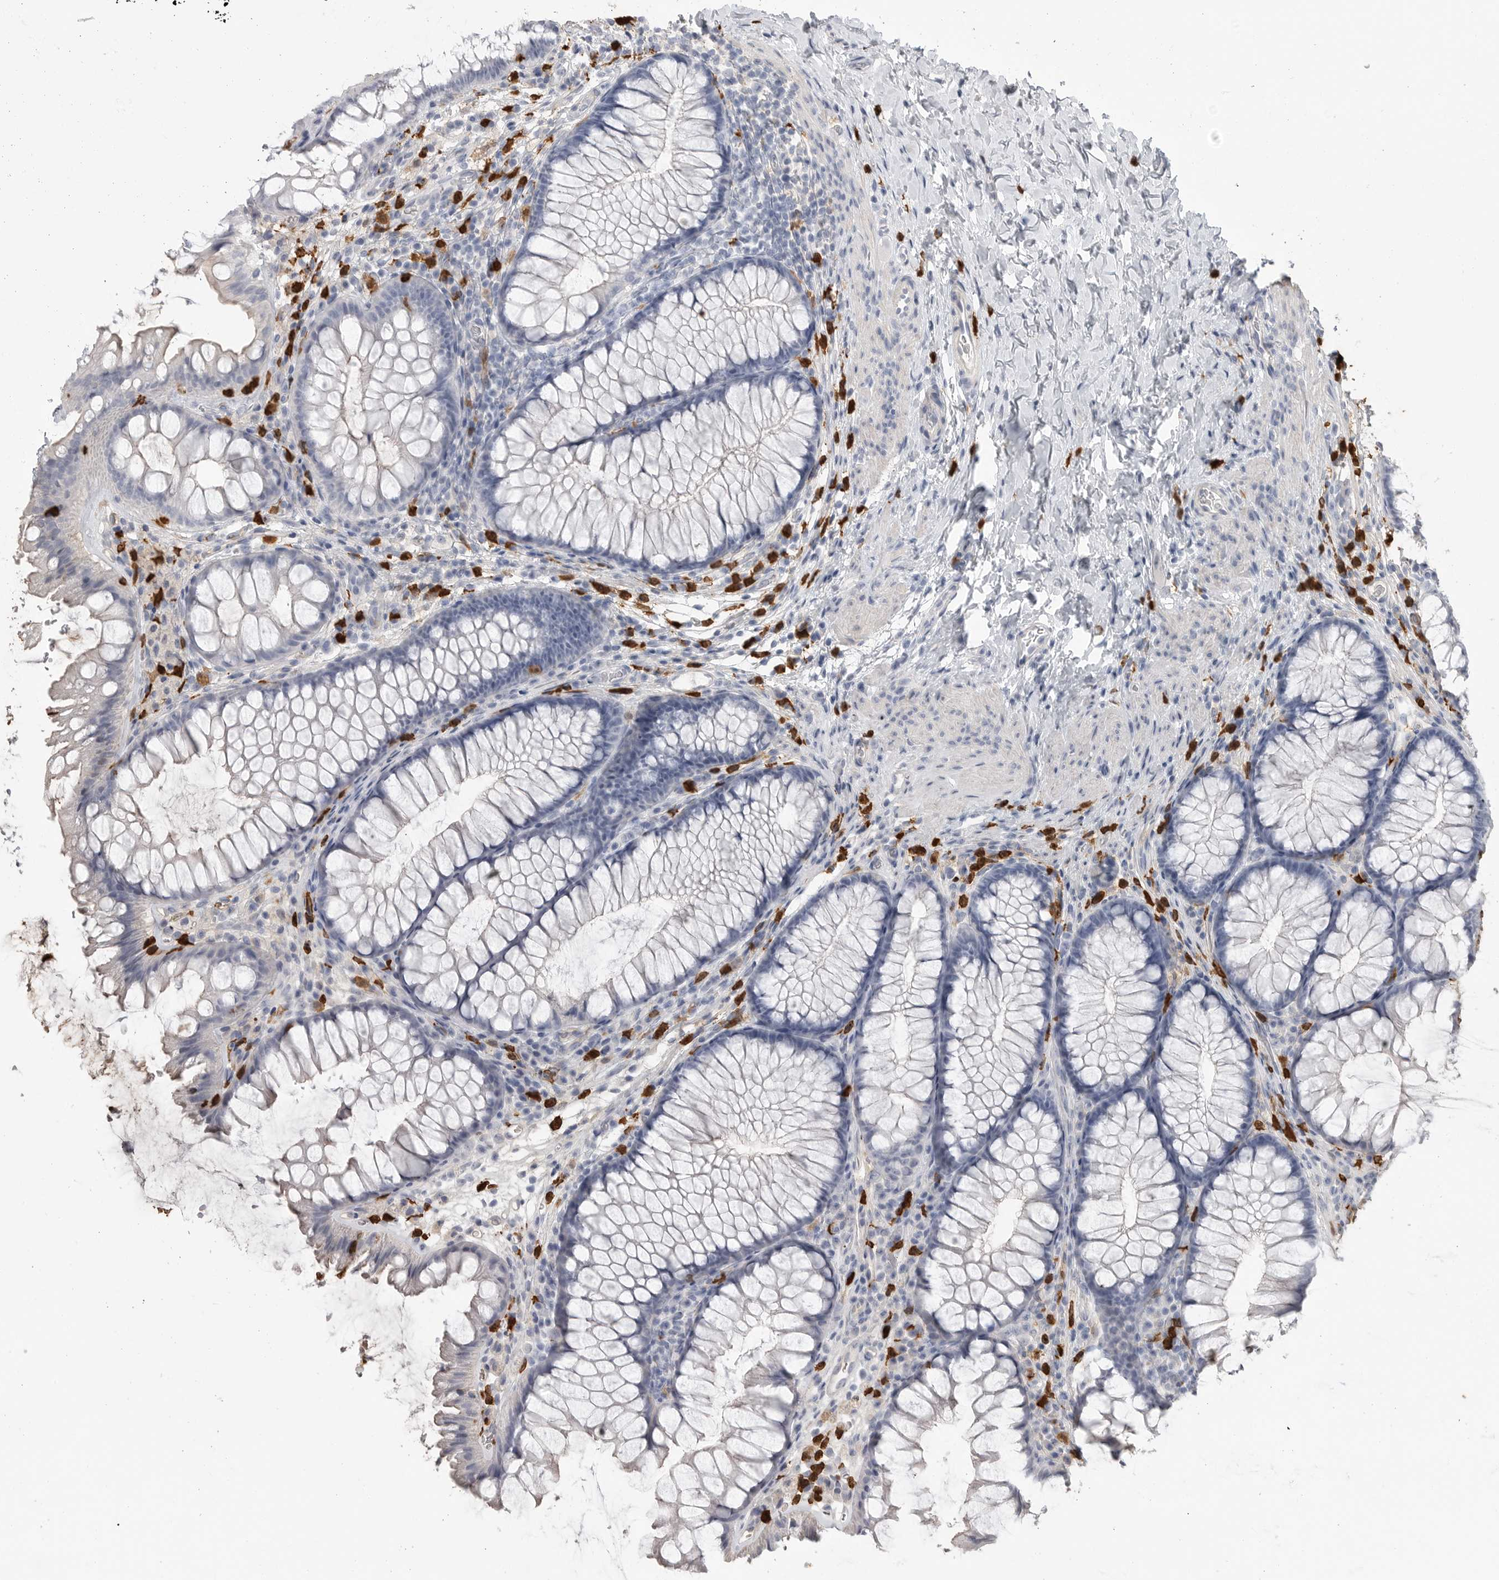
{"staining": {"intensity": "weak", "quantity": "25%-75%", "location": "cytoplasmic/membranous"}, "tissue": "colon", "cell_type": "Endothelial cells", "image_type": "normal", "snomed": [{"axis": "morphology", "description": "Normal tissue, NOS"}, {"axis": "topography", "description": "Colon"}], "caption": "IHC (DAB (3,3'-diaminobenzidine)) staining of benign human colon reveals weak cytoplasmic/membranous protein expression in about 25%-75% of endothelial cells. The staining is performed using DAB (3,3'-diaminobenzidine) brown chromogen to label protein expression. The nuclei are counter-stained blue using hematoxylin.", "gene": "CYB561D1", "patient": {"sex": "female", "age": 62}}